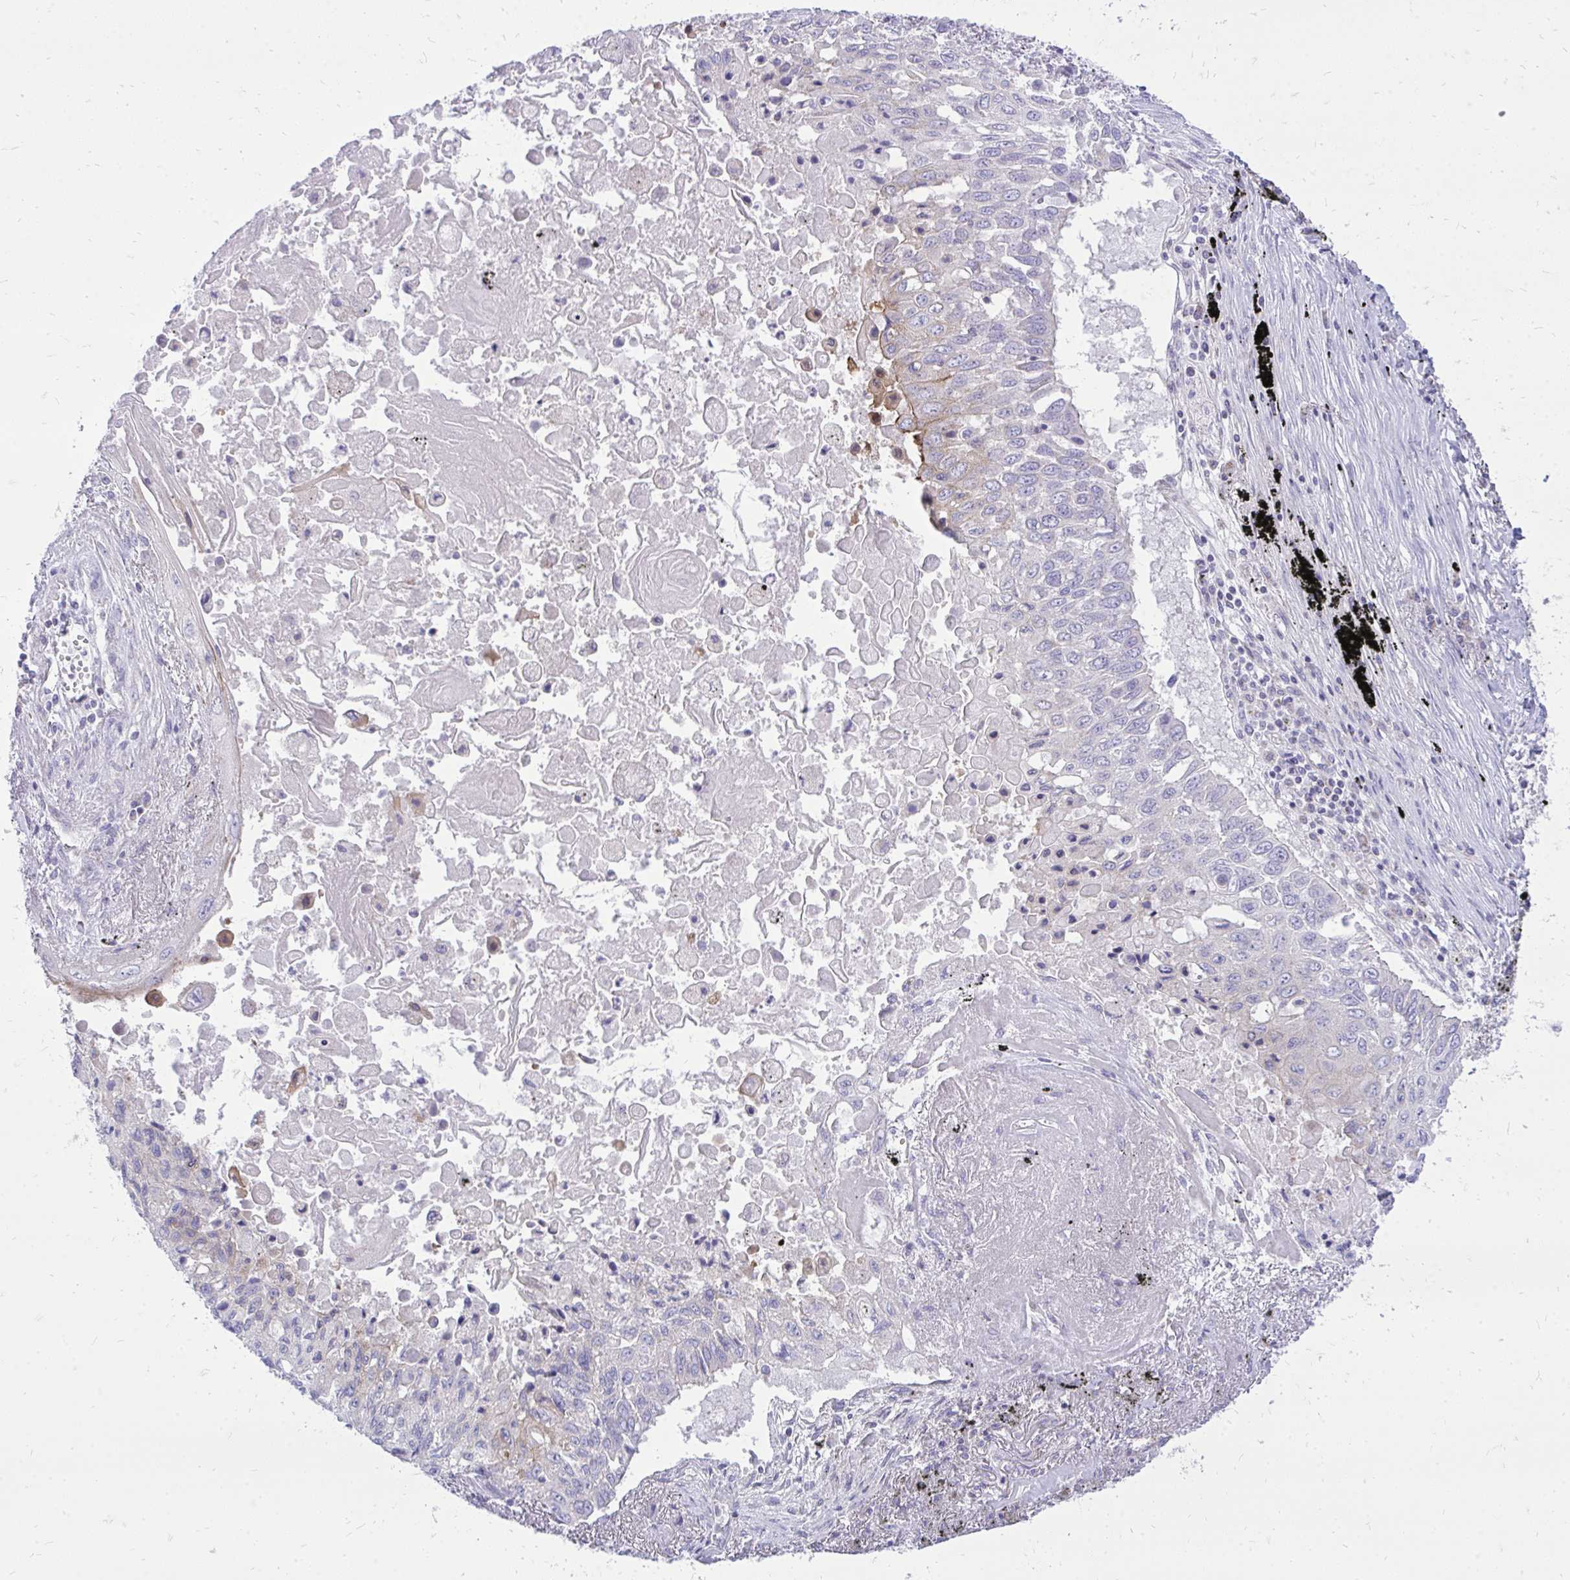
{"staining": {"intensity": "negative", "quantity": "none", "location": "none"}, "tissue": "lung cancer", "cell_type": "Tumor cells", "image_type": "cancer", "snomed": [{"axis": "morphology", "description": "Squamous cell carcinoma, NOS"}, {"axis": "topography", "description": "Lung"}], "caption": "Tumor cells are negative for protein expression in human lung cancer. Nuclei are stained in blue.", "gene": "SPTBN2", "patient": {"sex": "male", "age": 75}}